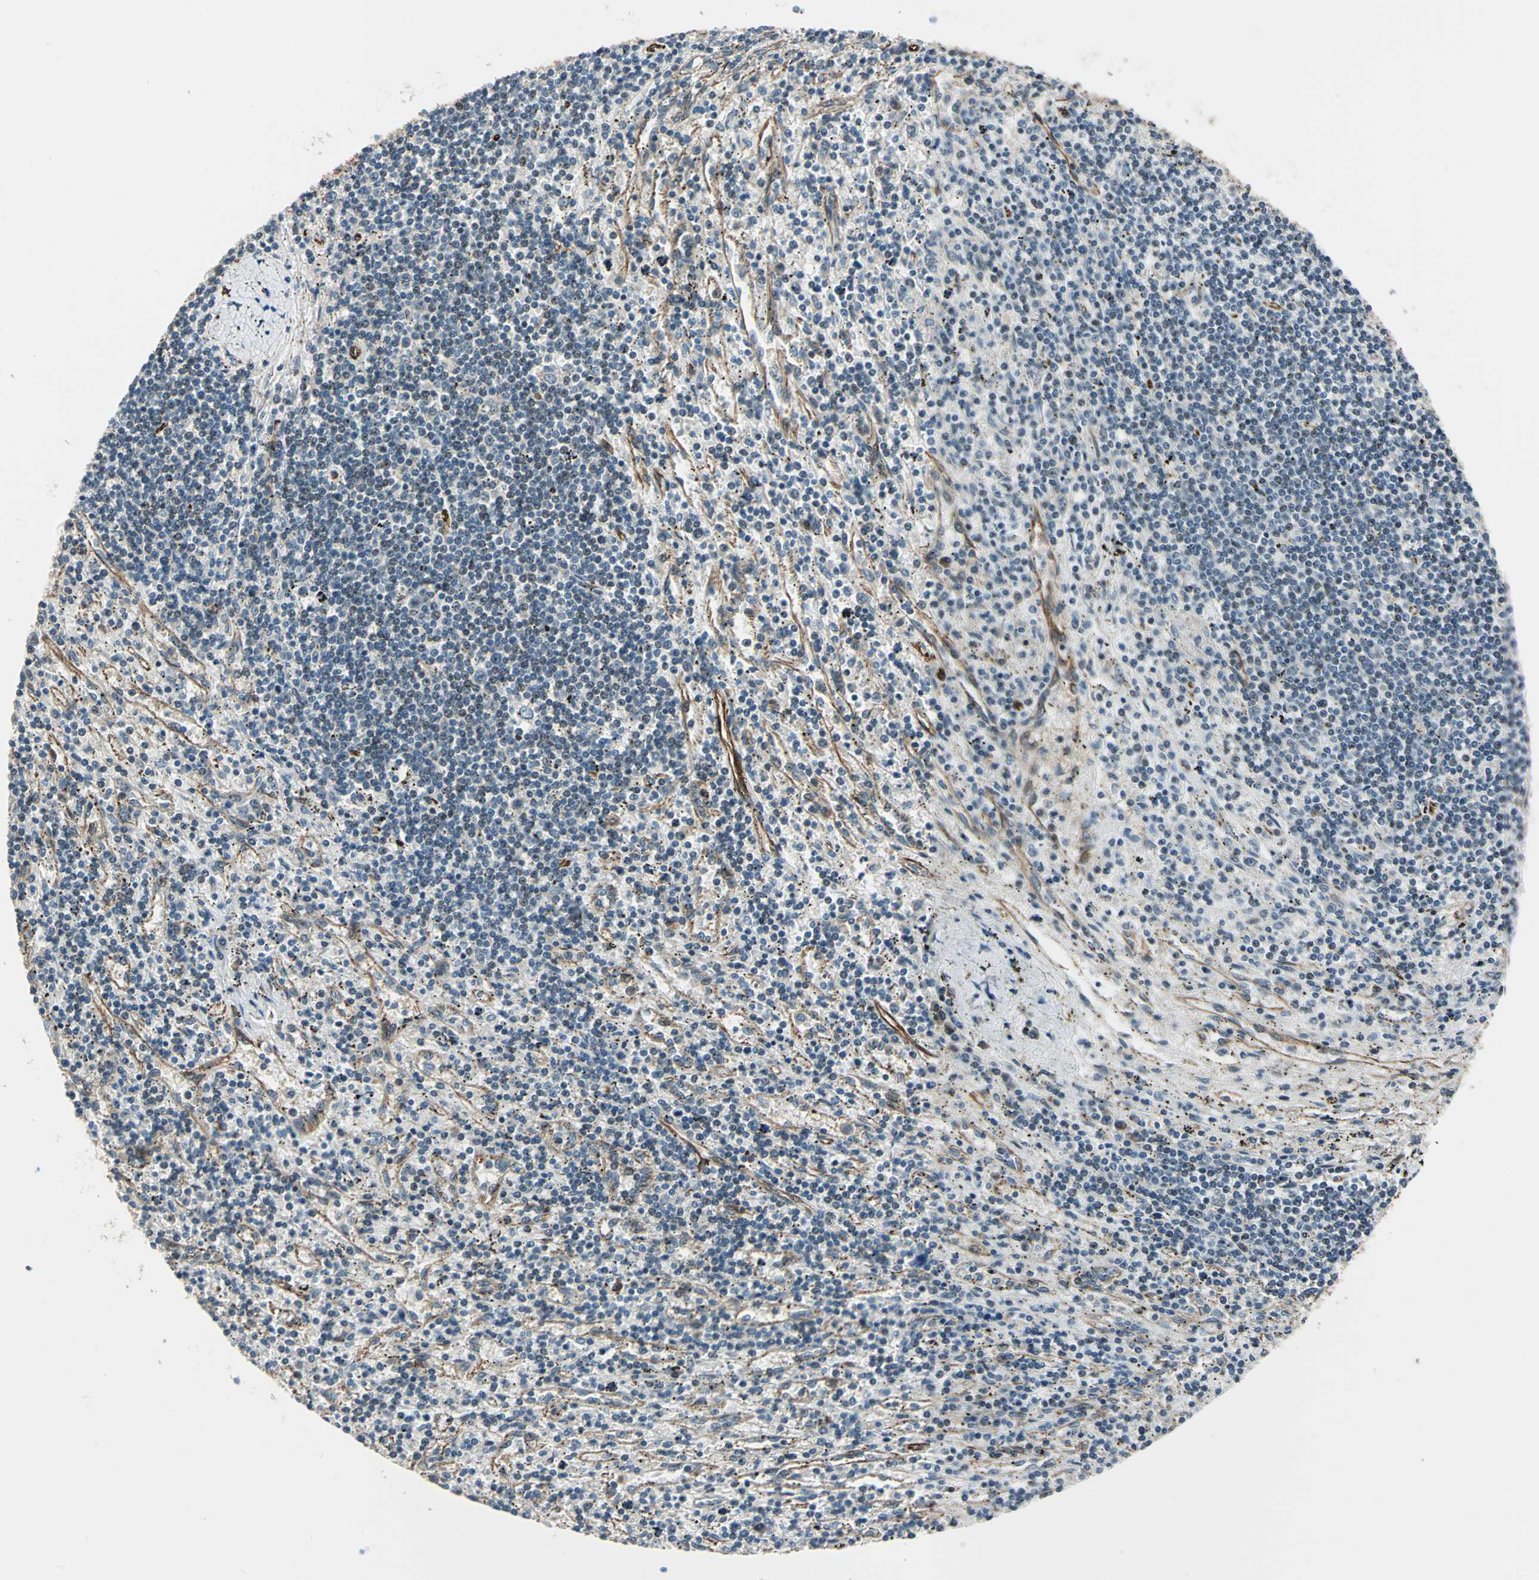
{"staining": {"intensity": "negative", "quantity": "none", "location": "none"}, "tissue": "lymphoma", "cell_type": "Tumor cells", "image_type": "cancer", "snomed": [{"axis": "morphology", "description": "Malignant lymphoma, non-Hodgkin's type, Low grade"}, {"axis": "topography", "description": "Spleen"}], "caption": "Immunohistochemical staining of human malignant lymphoma, non-Hodgkin's type (low-grade) demonstrates no significant staining in tumor cells. (DAB IHC, high magnification).", "gene": "EXD2", "patient": {"sex": "male", "age": 76}}